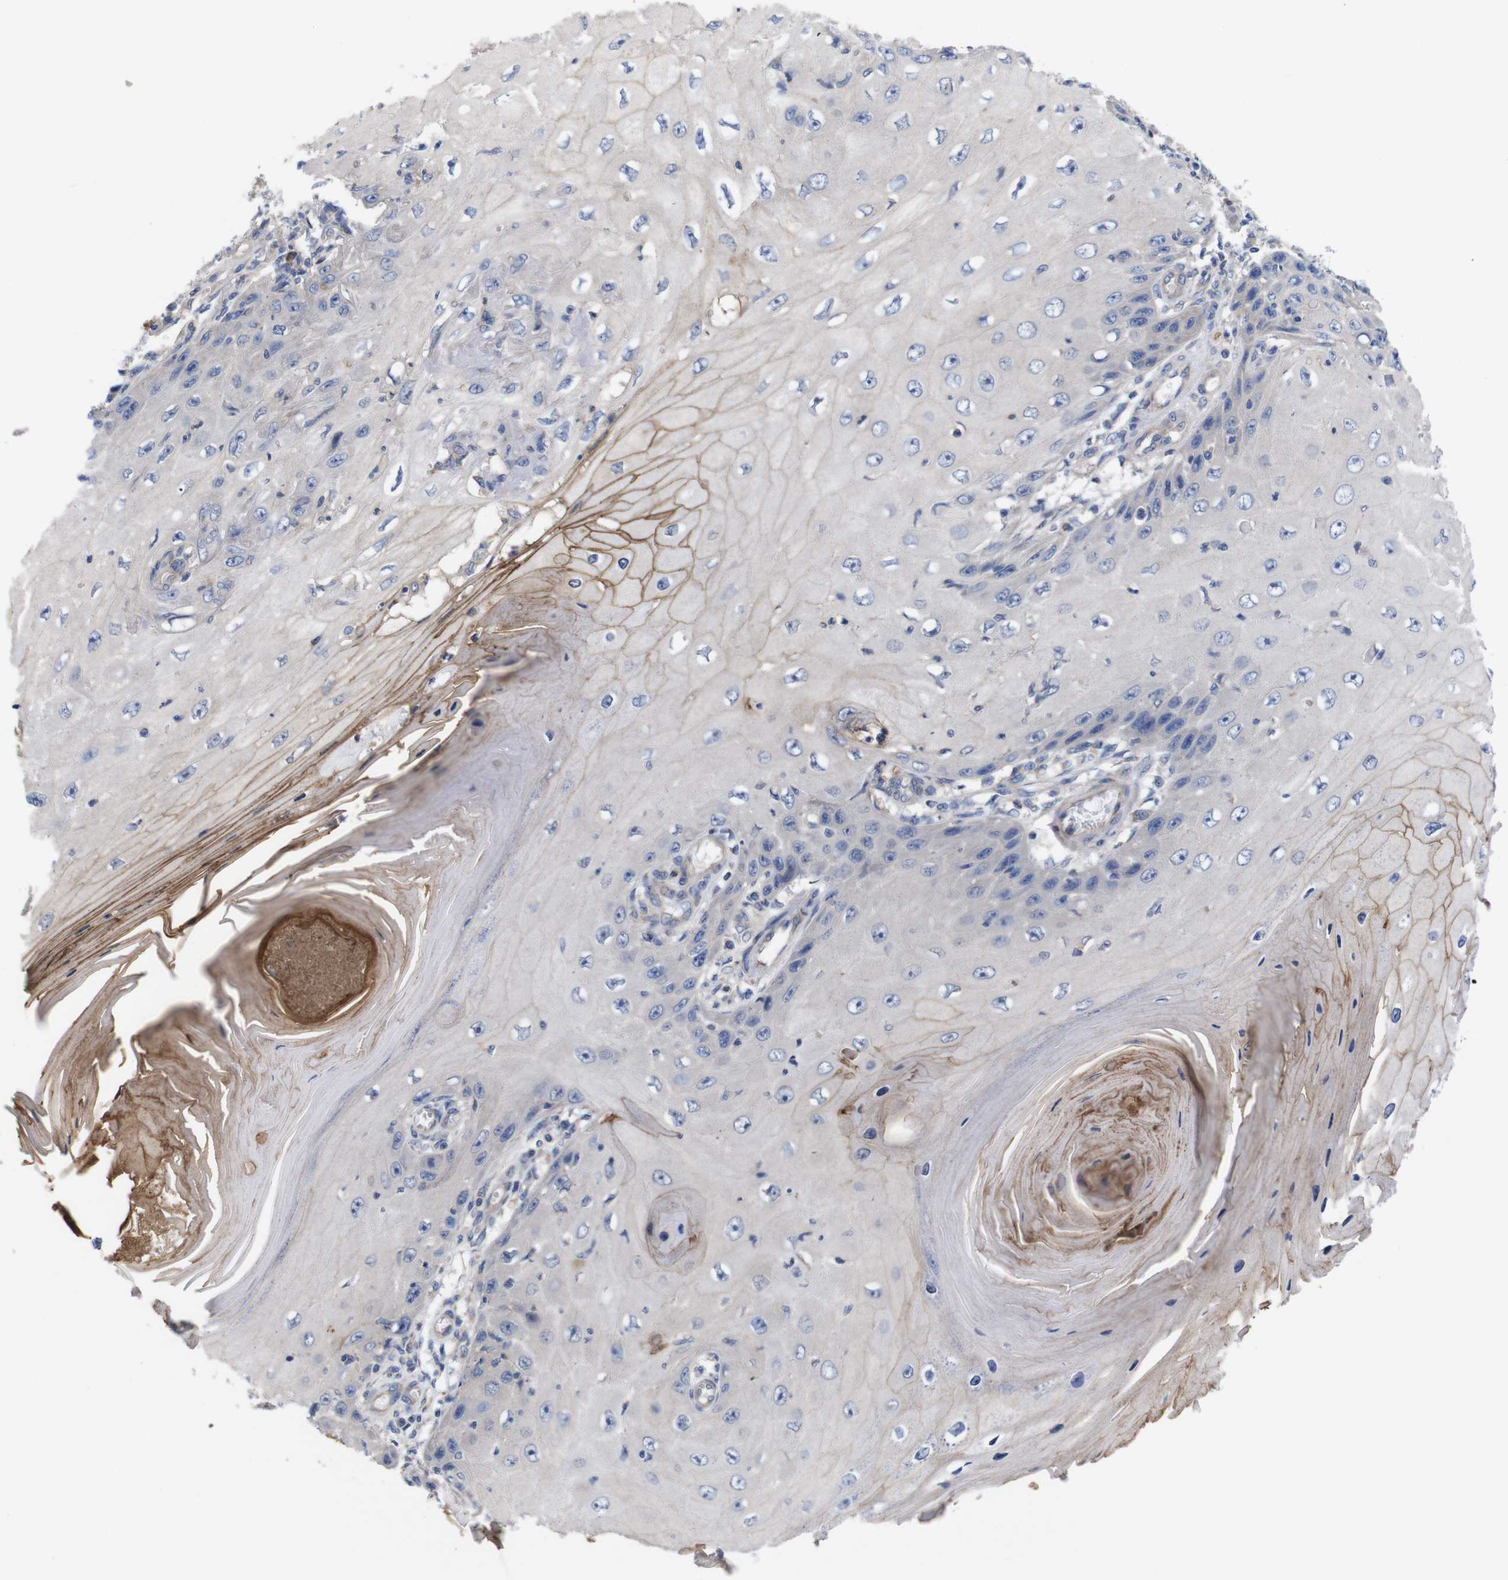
{"staining": {"intensity": "negative", "quantity": "none", "location": "none"}, "tissue": "skin cancer", "cell_type": "Tumor cells", "image_type": "cancer", "snomed": [{"axis": "morphology", "description": "Squamous cell carcinoma, NOS"}, {"axis": "topography", "description": "Skin"}], "caption": "Tumor cells show no significant expression in skin cancer (squamous cell carcinoma). Brightfield microscopy of IHC stained with DAB (3,3'-diaminobenzidine) (brown) and hematoxylin (blue), captured at high magnification.", "gene": "USH1C", "patient": {"sex": "female", "age": 73}}